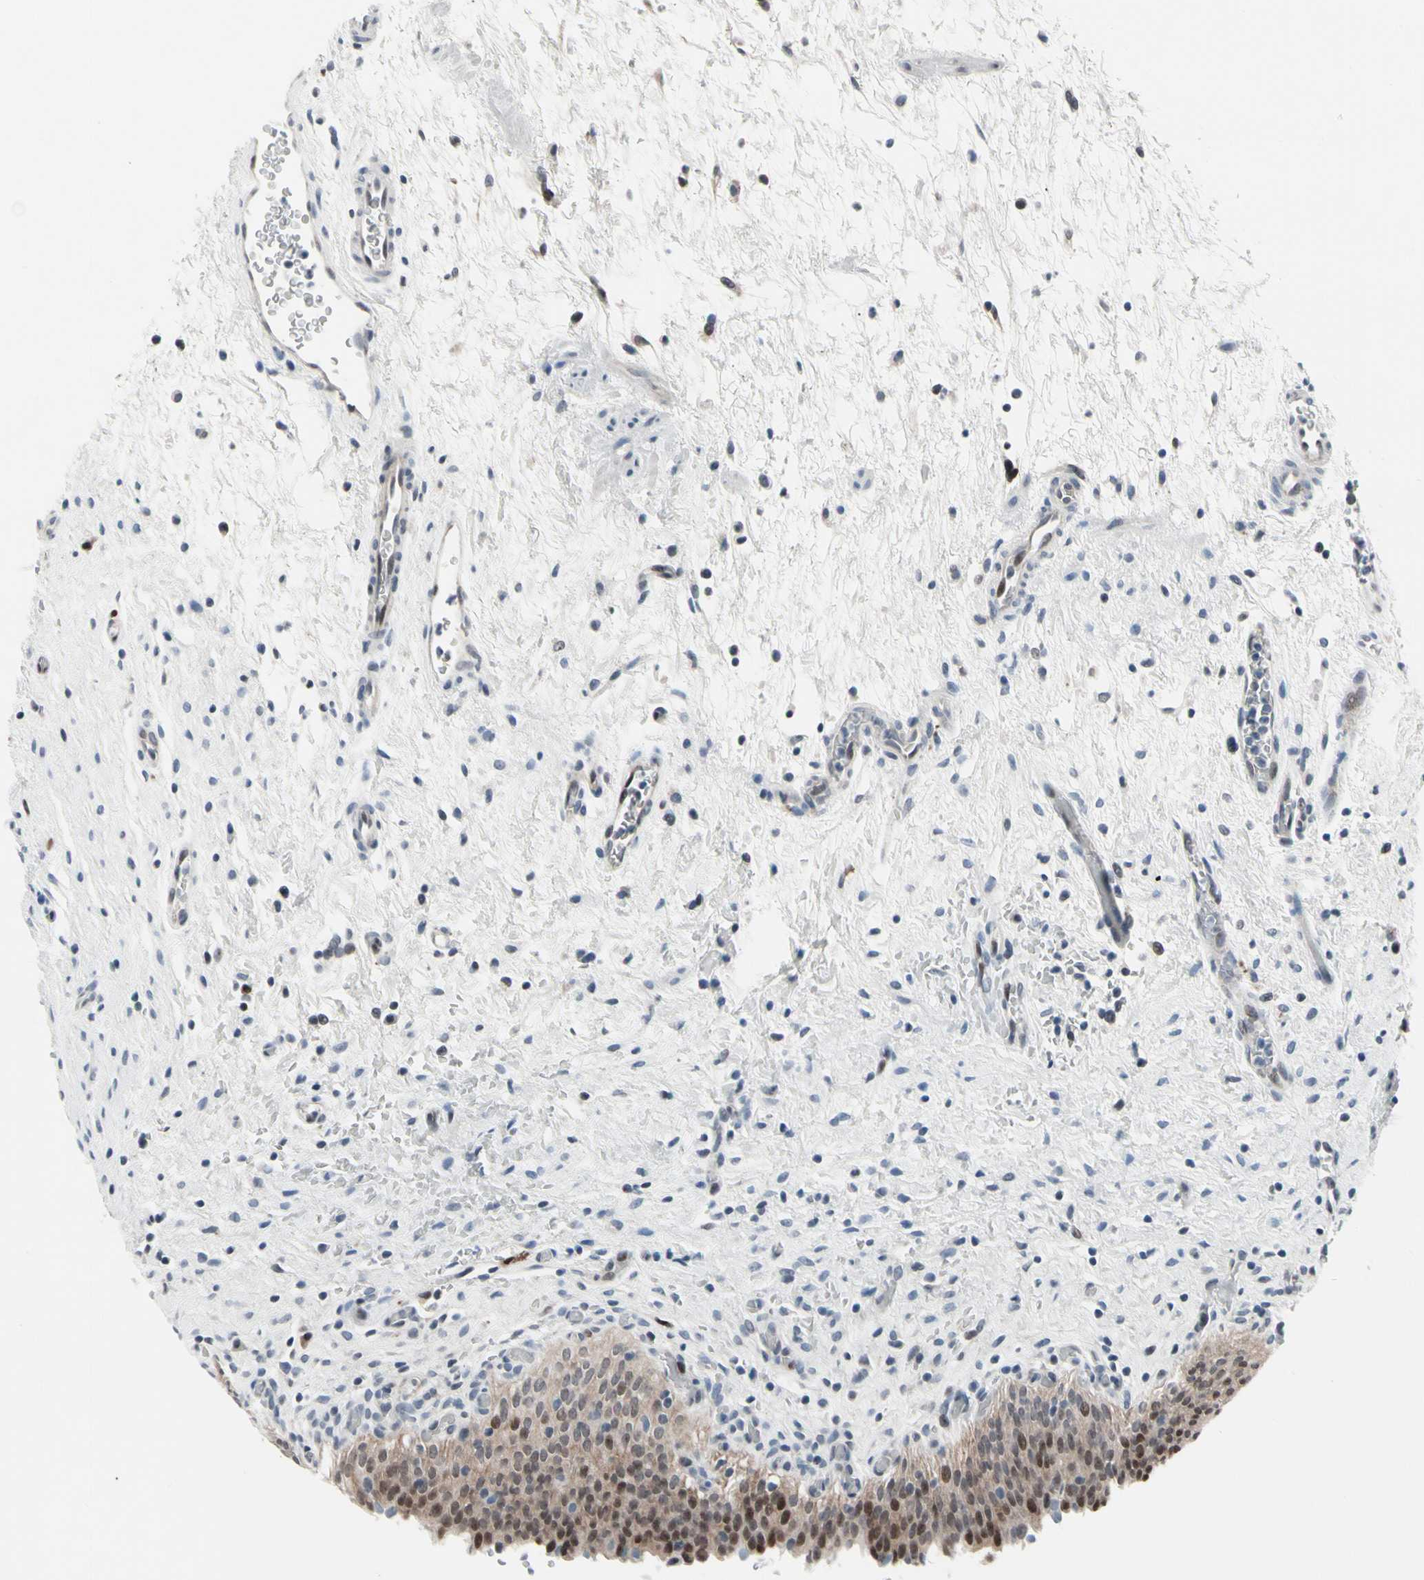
{"staining": {"intensity": "moderate", "quantity": ">75%", "location": "cytoplasmic/membranous,nuclear"}, "tissue": "urinary bladder", "cell_type": "Urothelial cells", "image_type": "normal", "snomed": [{"axis": "morphology", "description": "Normal tissue, NOS"}, {"axis": "topography", "description": "Urinary bladder"}], "caption": "A high-resolution photomicrograph shows immunohistochemistry (IHC) staining of normal urinary bladder, which reveals moderate cytoplasmic/membranous,nuclear positivity in about >75% of urothelial cells. The protein is stained brown, and the nuclei are stained in blue (DAB (3,3'-diaminobenzidine) IHC with brightfield microscopy, high magnification).", "gene": "TXN", "patient": {"sex": "male", "age": 51}}